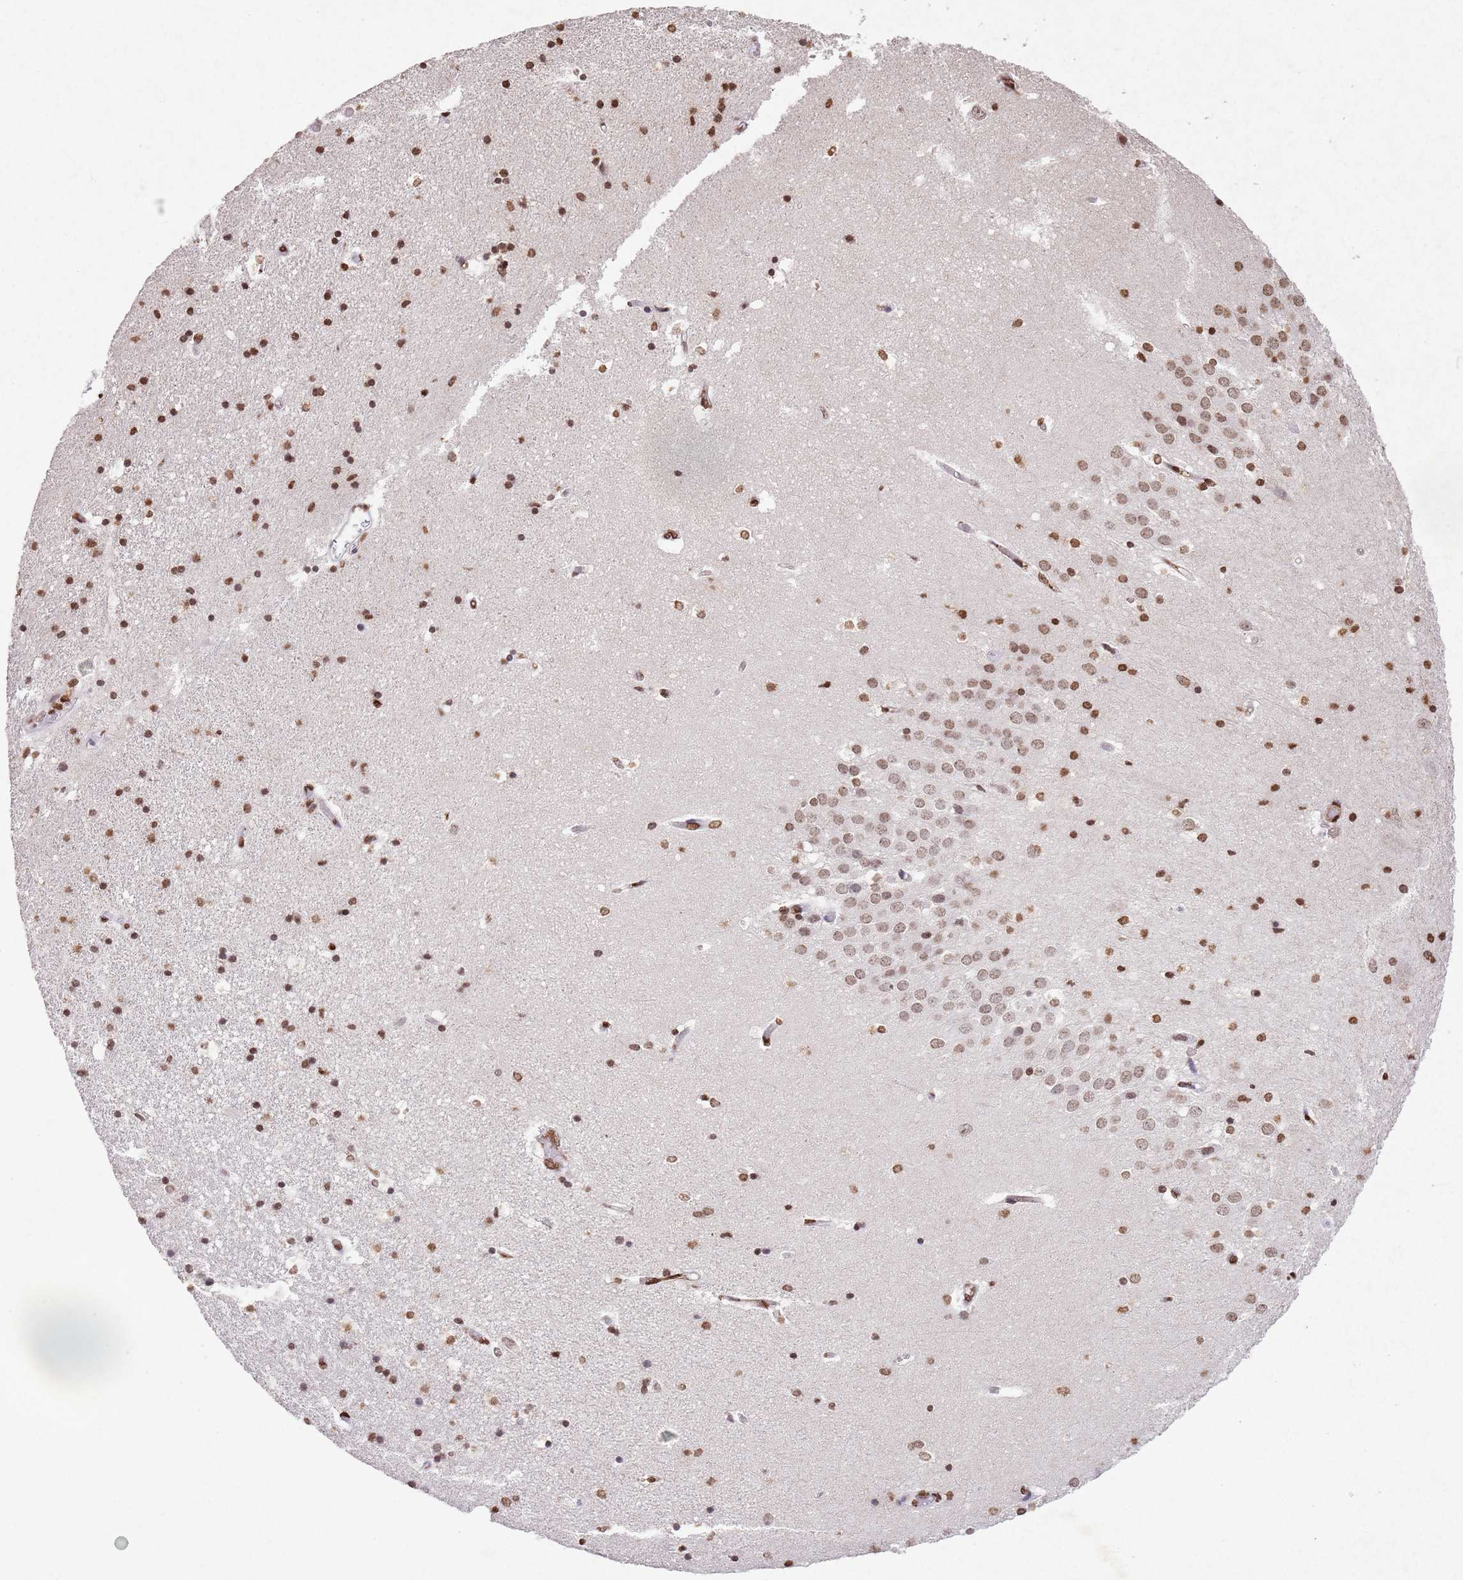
{"staining": {"intensity": "strong", "quantity": ">75%", "location": "nuclear"}, "tissue": "hippocampus", "cell_type": "Glial cells", "image_type": "normal", "snomed": [{"axis": "morphology", "description": "Normal tissue, NOS"}, {"axis": "topography", "description": "Hippocampus"}], "caption": "Benign hippocampus reveals strong nuclear staining in about >75% of glial cells, visualized by immunohistochemistry. (Brightfield microscopy of DAB IHC at high magnification).", "gene": "BMAL1", "patient": {"sex": "female", "age": 52}}